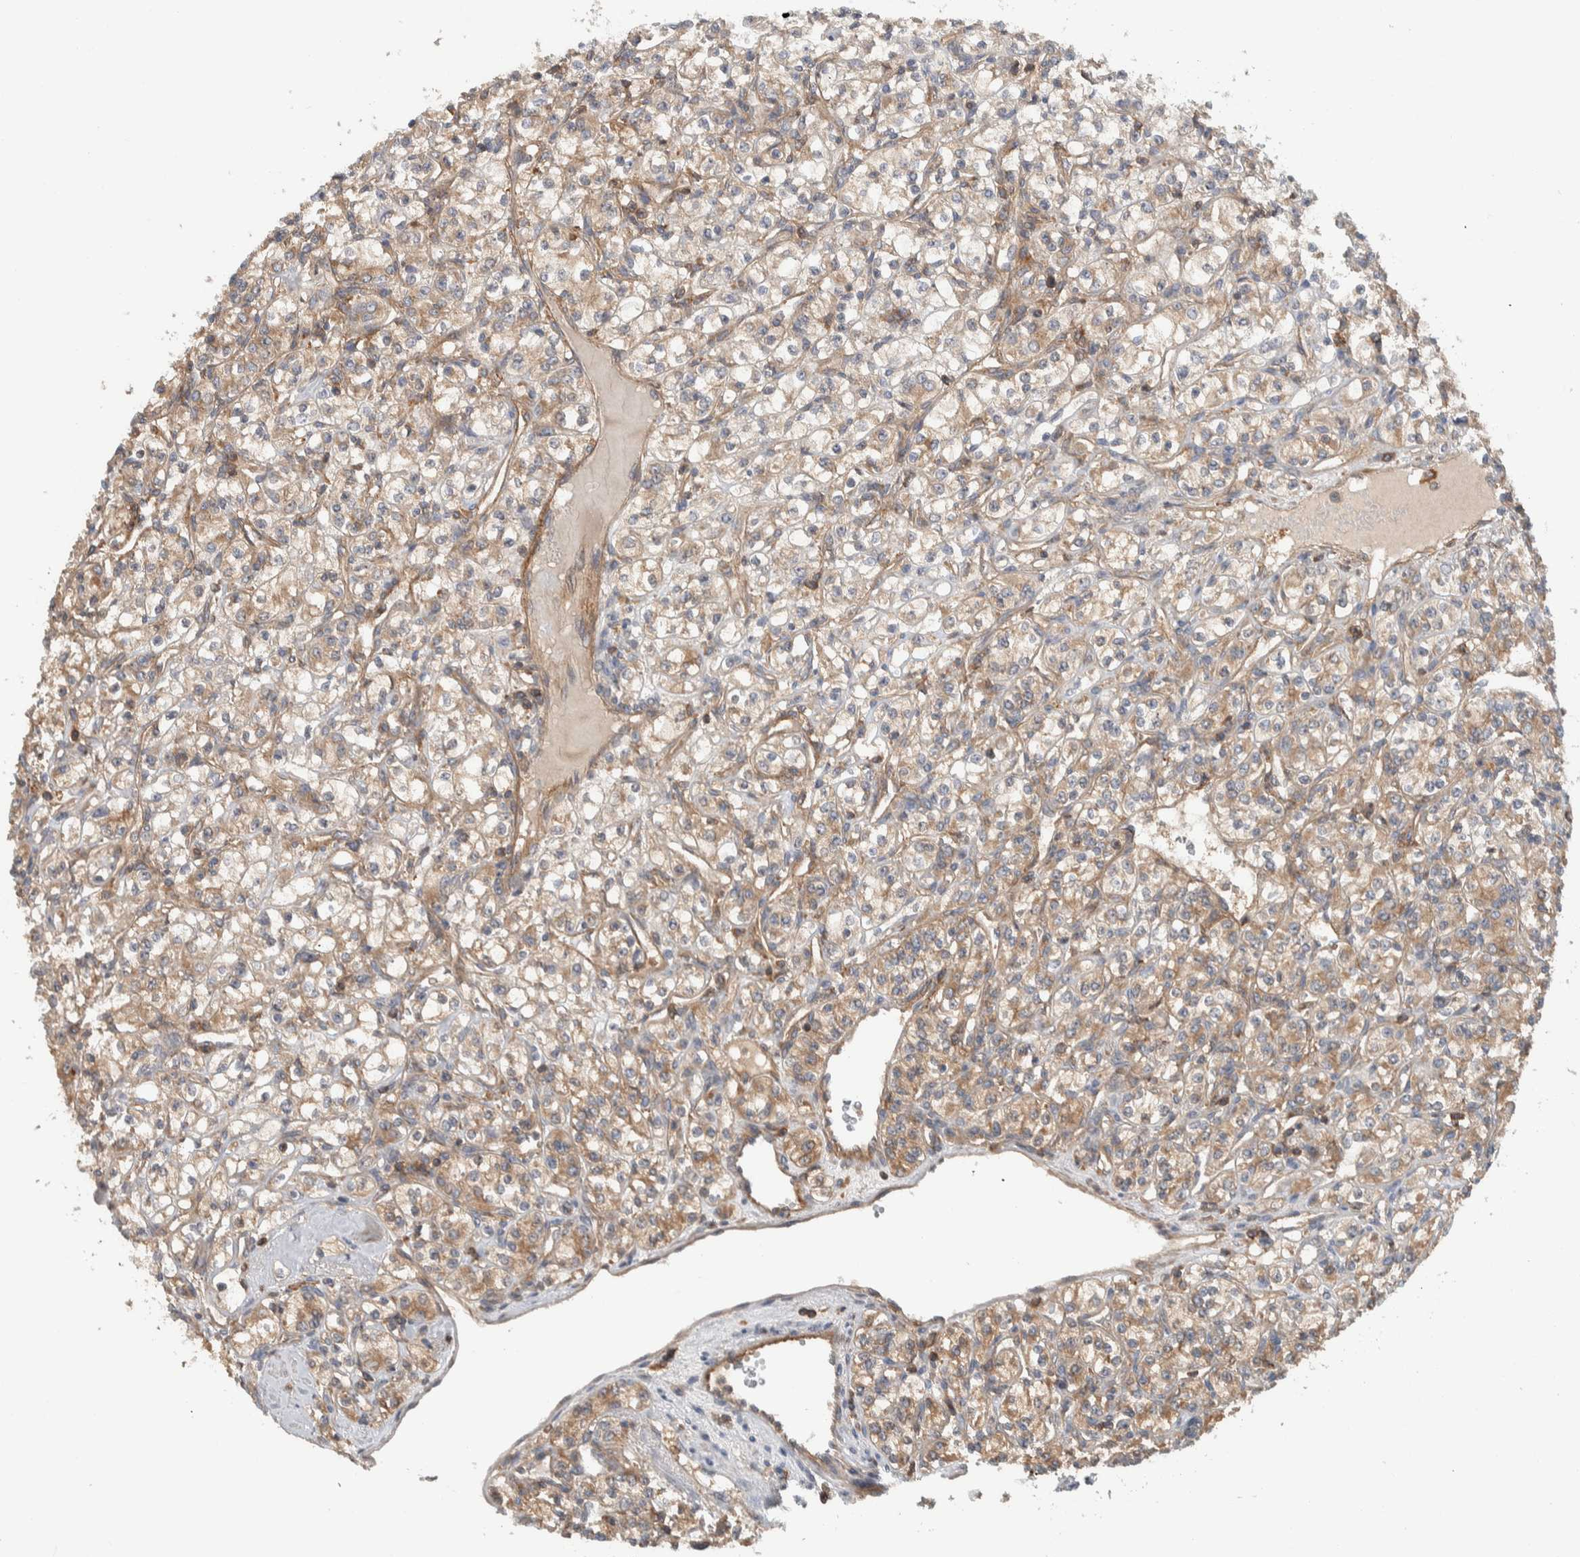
{"staining": {"intensity": "weak", "quantity": ">75%", "location": "cytoplasmic/membranous"}, "tissue": "renal cancer", "cell_type": "Tumor cells", "image_type": "cancer", "snomed": [{"axis": "morphology", "description": "Adenocarcinoma, NOS"}, {"axis": "topography", "description": "Kidney"}], "caption": "Human adenocarcinoma (renal) stained for a protein (brown) demonstrates weak cytoplasmic/membranous positive staining in approximately >75% of tumor cells.", "gene": "MPRIP", "patient": {"sex": "male", "age": 77}}